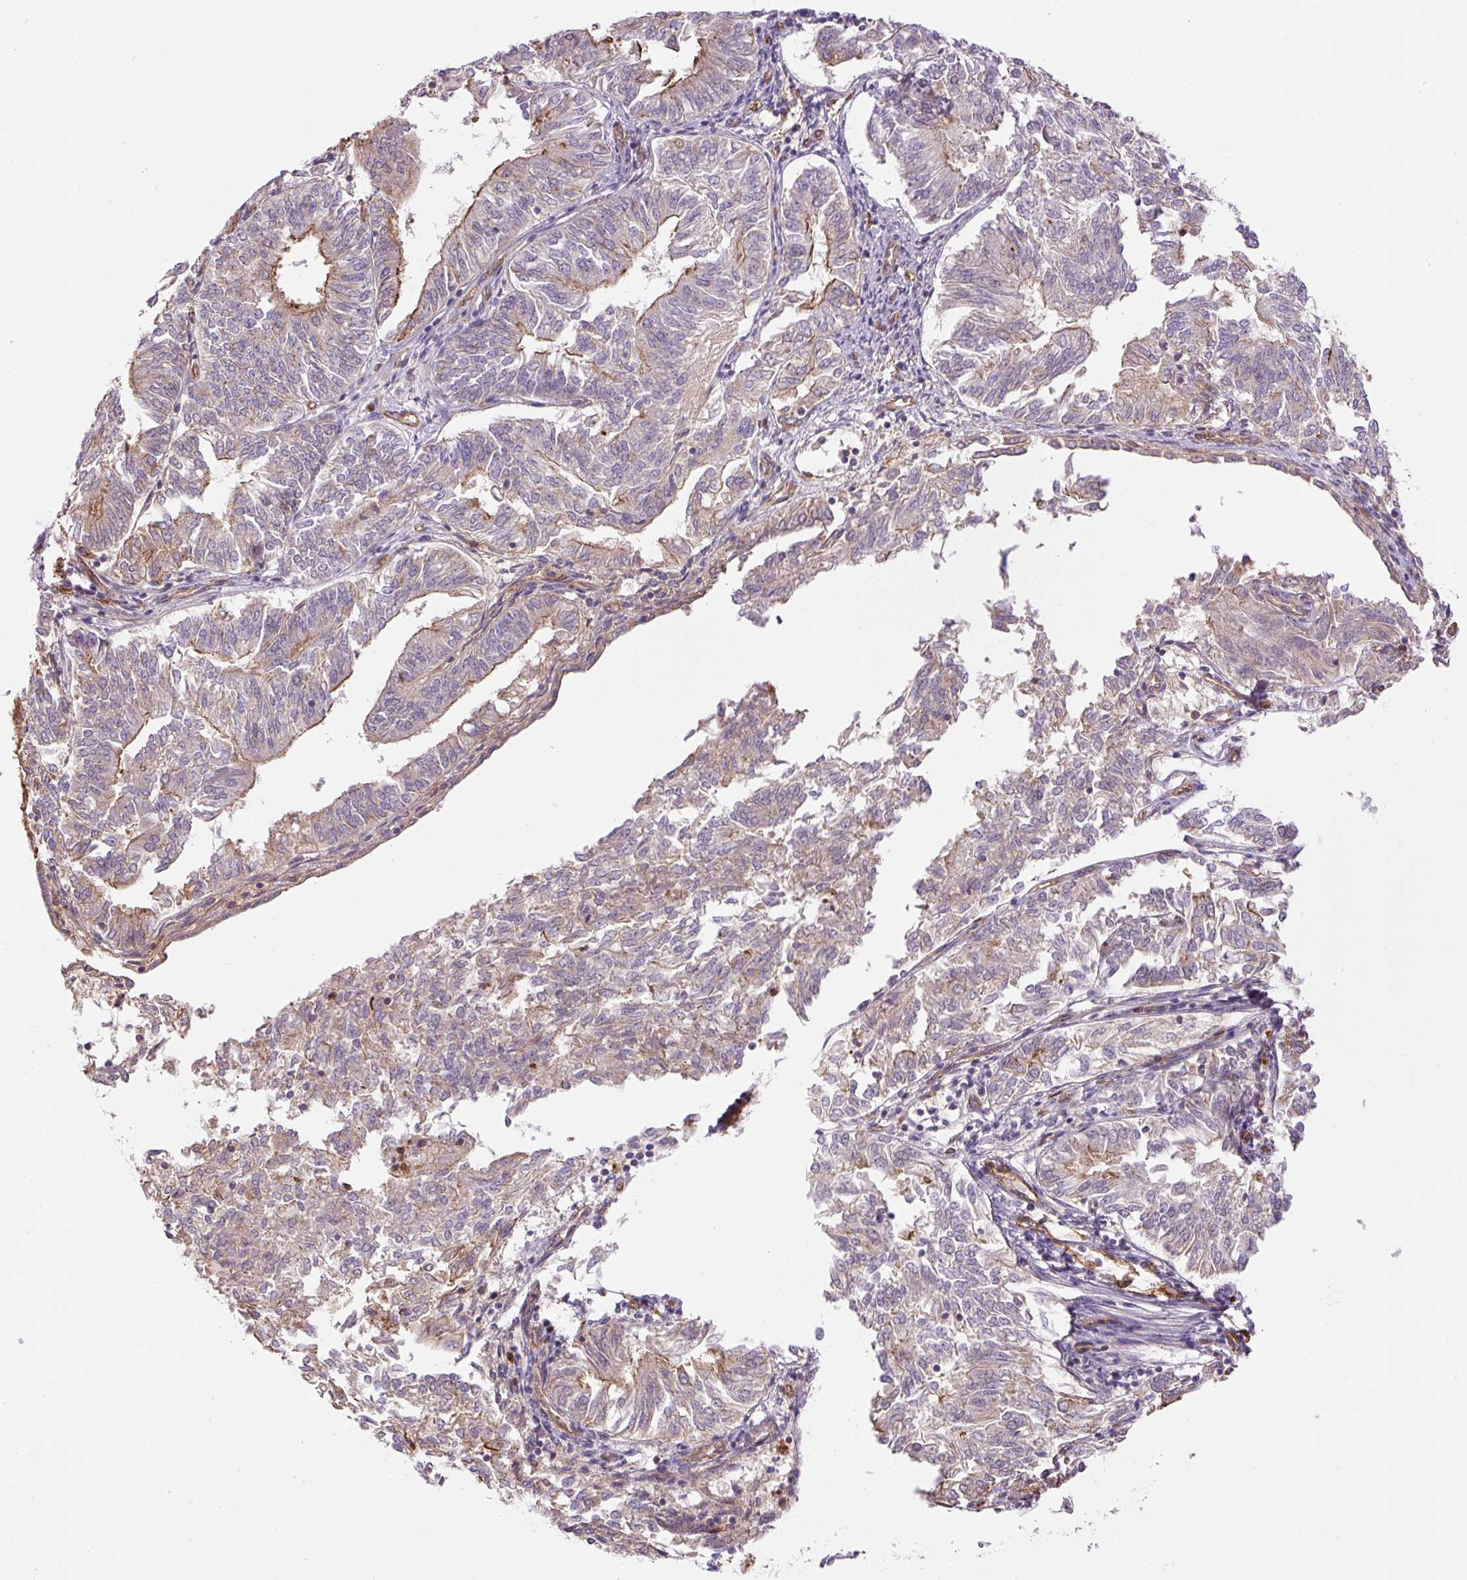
{"staining": {"intensity": "moderate", "quantity": "25%-75%", "location": "cytoplasmic/membranous"}, "tissue": "endometrial cancer", "cell_type": "Tumor cells", "image_type": "cancer", "snomed": [{"axis": "morphology", "description": "Adenocarcinoma, NOS"}, {"axis": "topography", "description": "Endometrium"}], "caption": "Immunohistochemistry image of endometrial cancer stained for a protein (brown), which reveals medium levels of moderate cytoplasmic/membranous positivity in about 25%-75% of tumor cells.", "gene": "B3GALT5", "patient": {"sex": "female", "age": 58}}